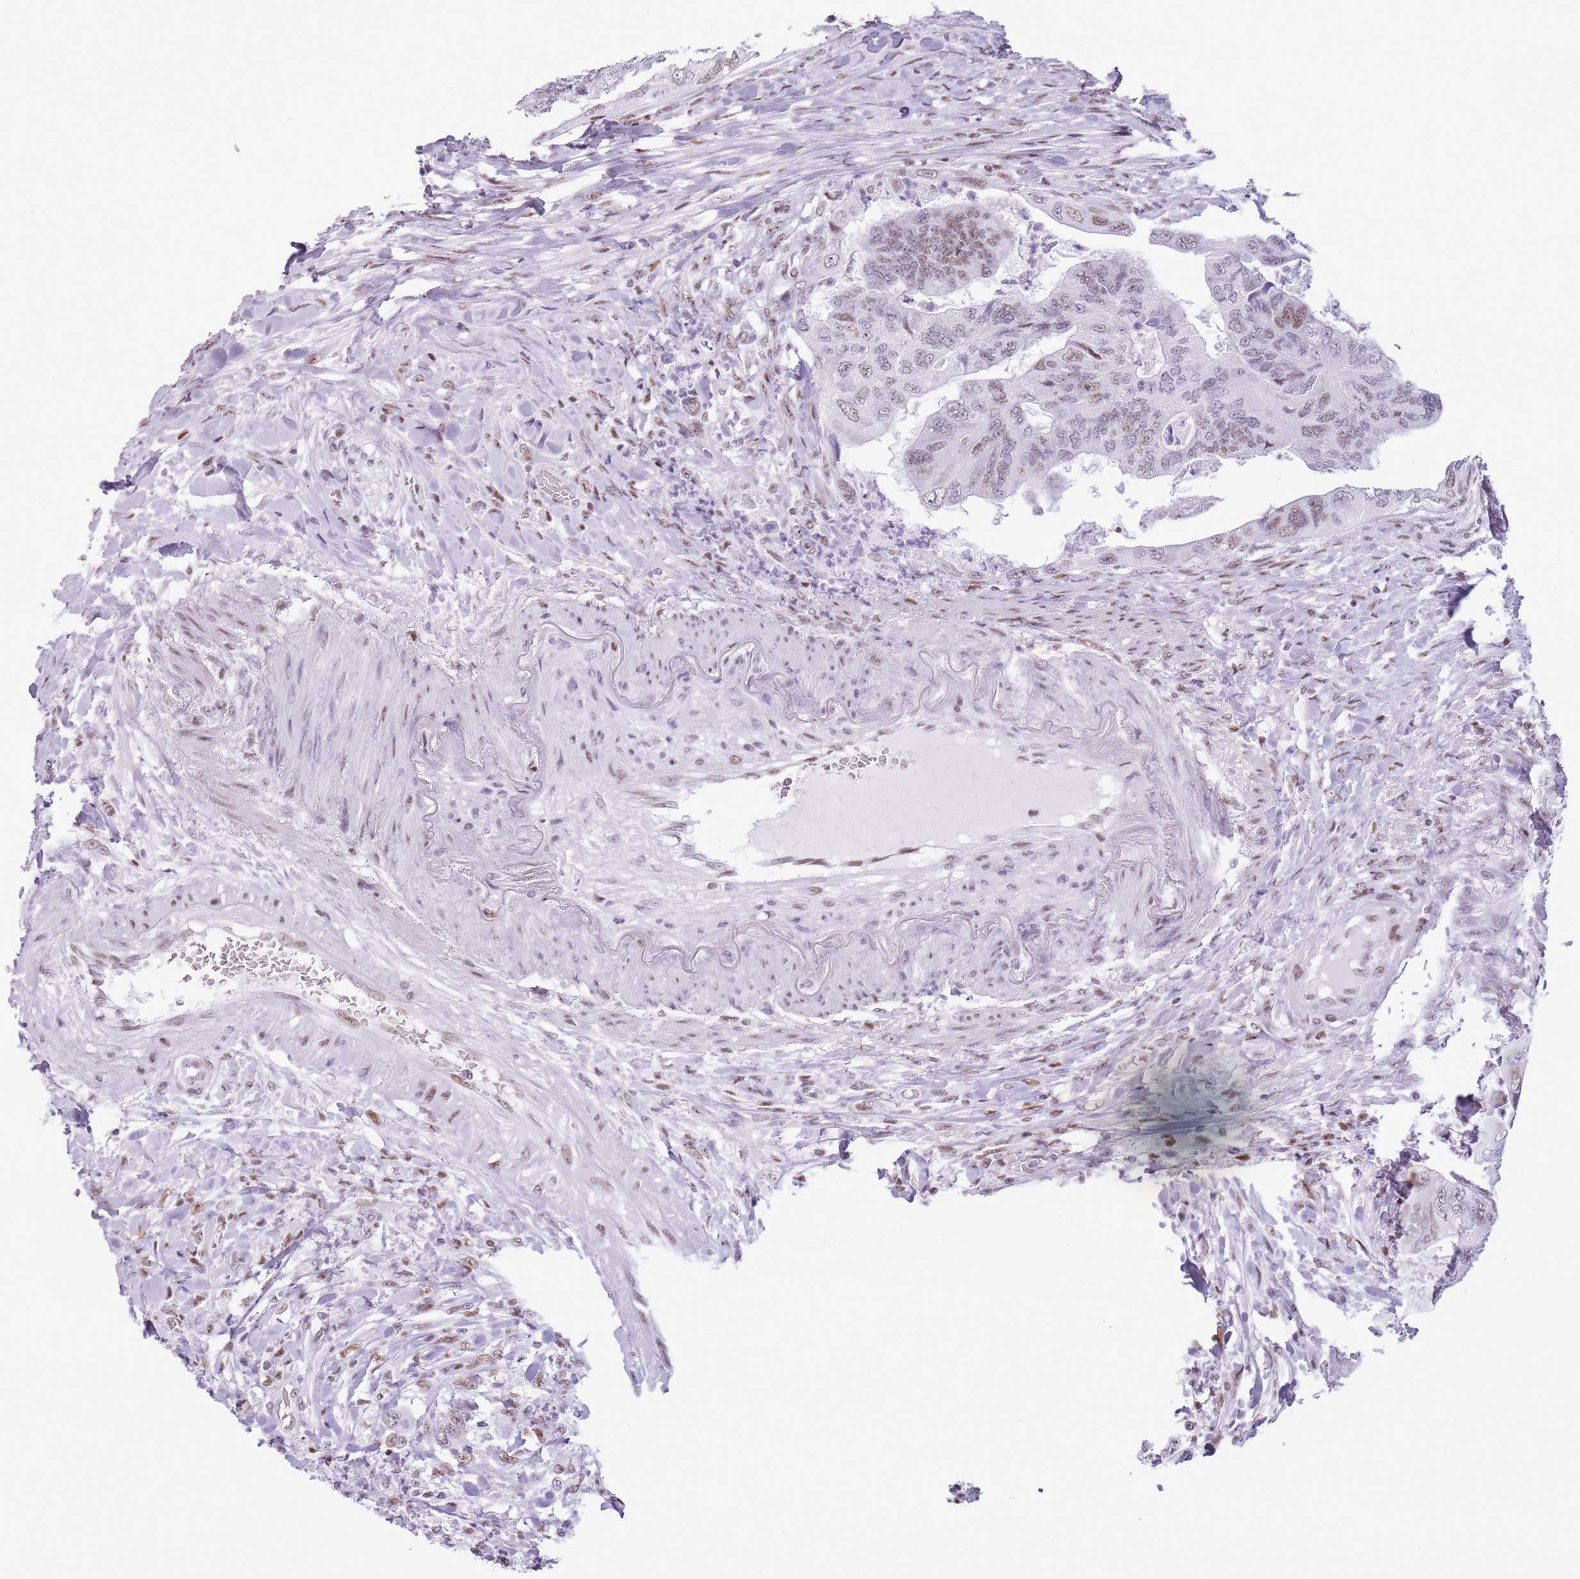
{"staining": {"intensity": "moderate", "quantity": "25%-75%", "location": "nuclear"}, "tissue": "colorectal cancer", "cell_type": "Tumor cells", "image_type": "cancer", "snomed": [{"axis": "morphology", "description": "Adenocarcinoma, NOS"}, {"axis": "topography", "description": "Rectum"}], "caption": "Immunohistochemical staining of colorectal cancer displays medium levels of moderate nuclear expression in approximately 25%-75% of tumor cells.", "gene": "FAM104B", "patient": {"sex": "male", "age": 63}}